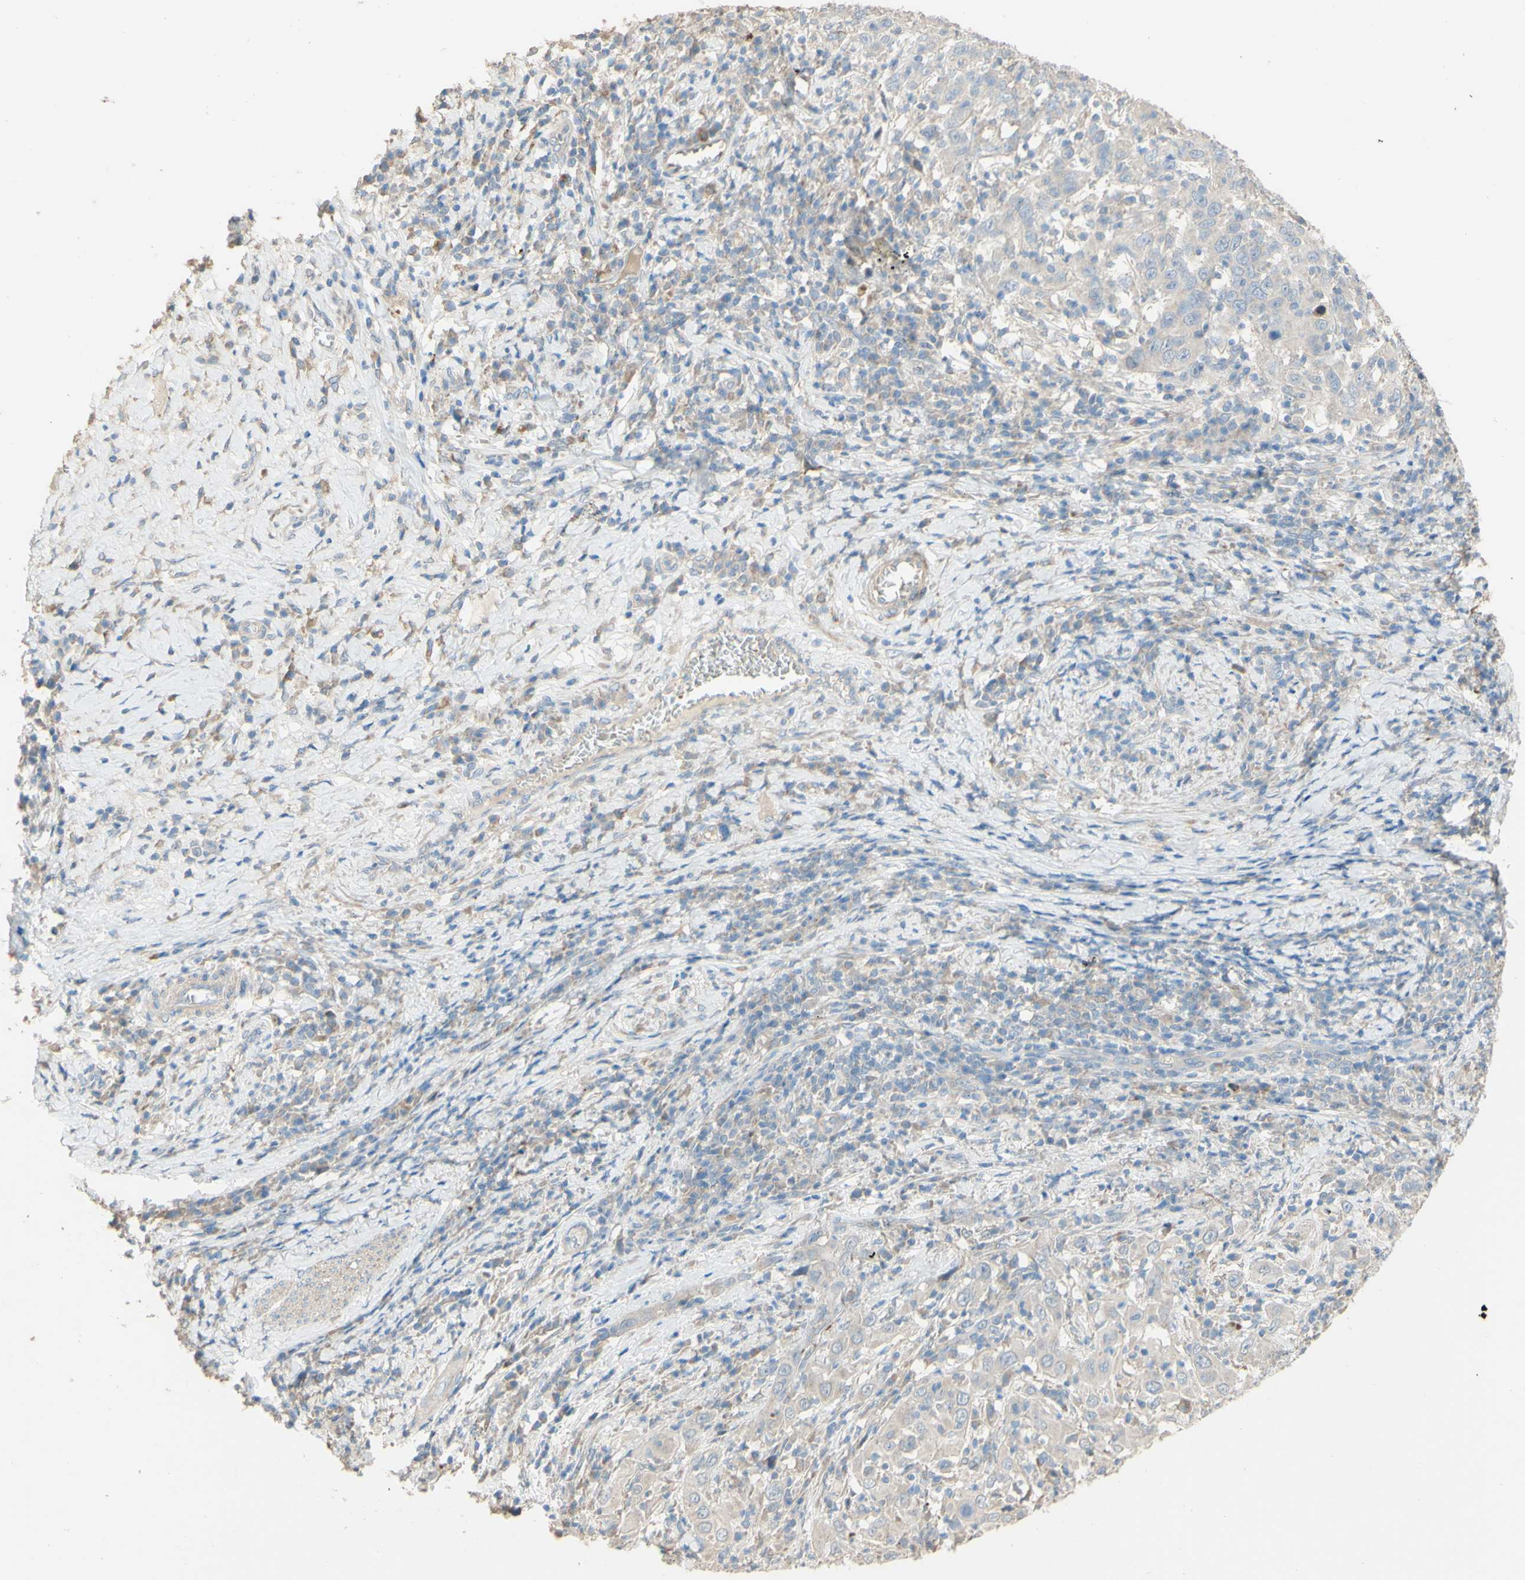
{"staining": {"intensity": "negative", "quantity": "none", "location": "none"}, "tissue": "cervical cancer", "cell_type": "Tumor cells", "image_type": "cancer", "snomed": [{"axis": "morphology", "description": "Squamous cell carcinoma, NOS"}, {"axis": "topography", "description": "Cervix"}], "caption": "This is an immunohistochemistry (IHC) micrograph of human cervical cancer (squamous cell carcinoma). There is no staining in tumor cells.", "gene": "DKK3", "patient": {"sex": "female", "age": 46}}